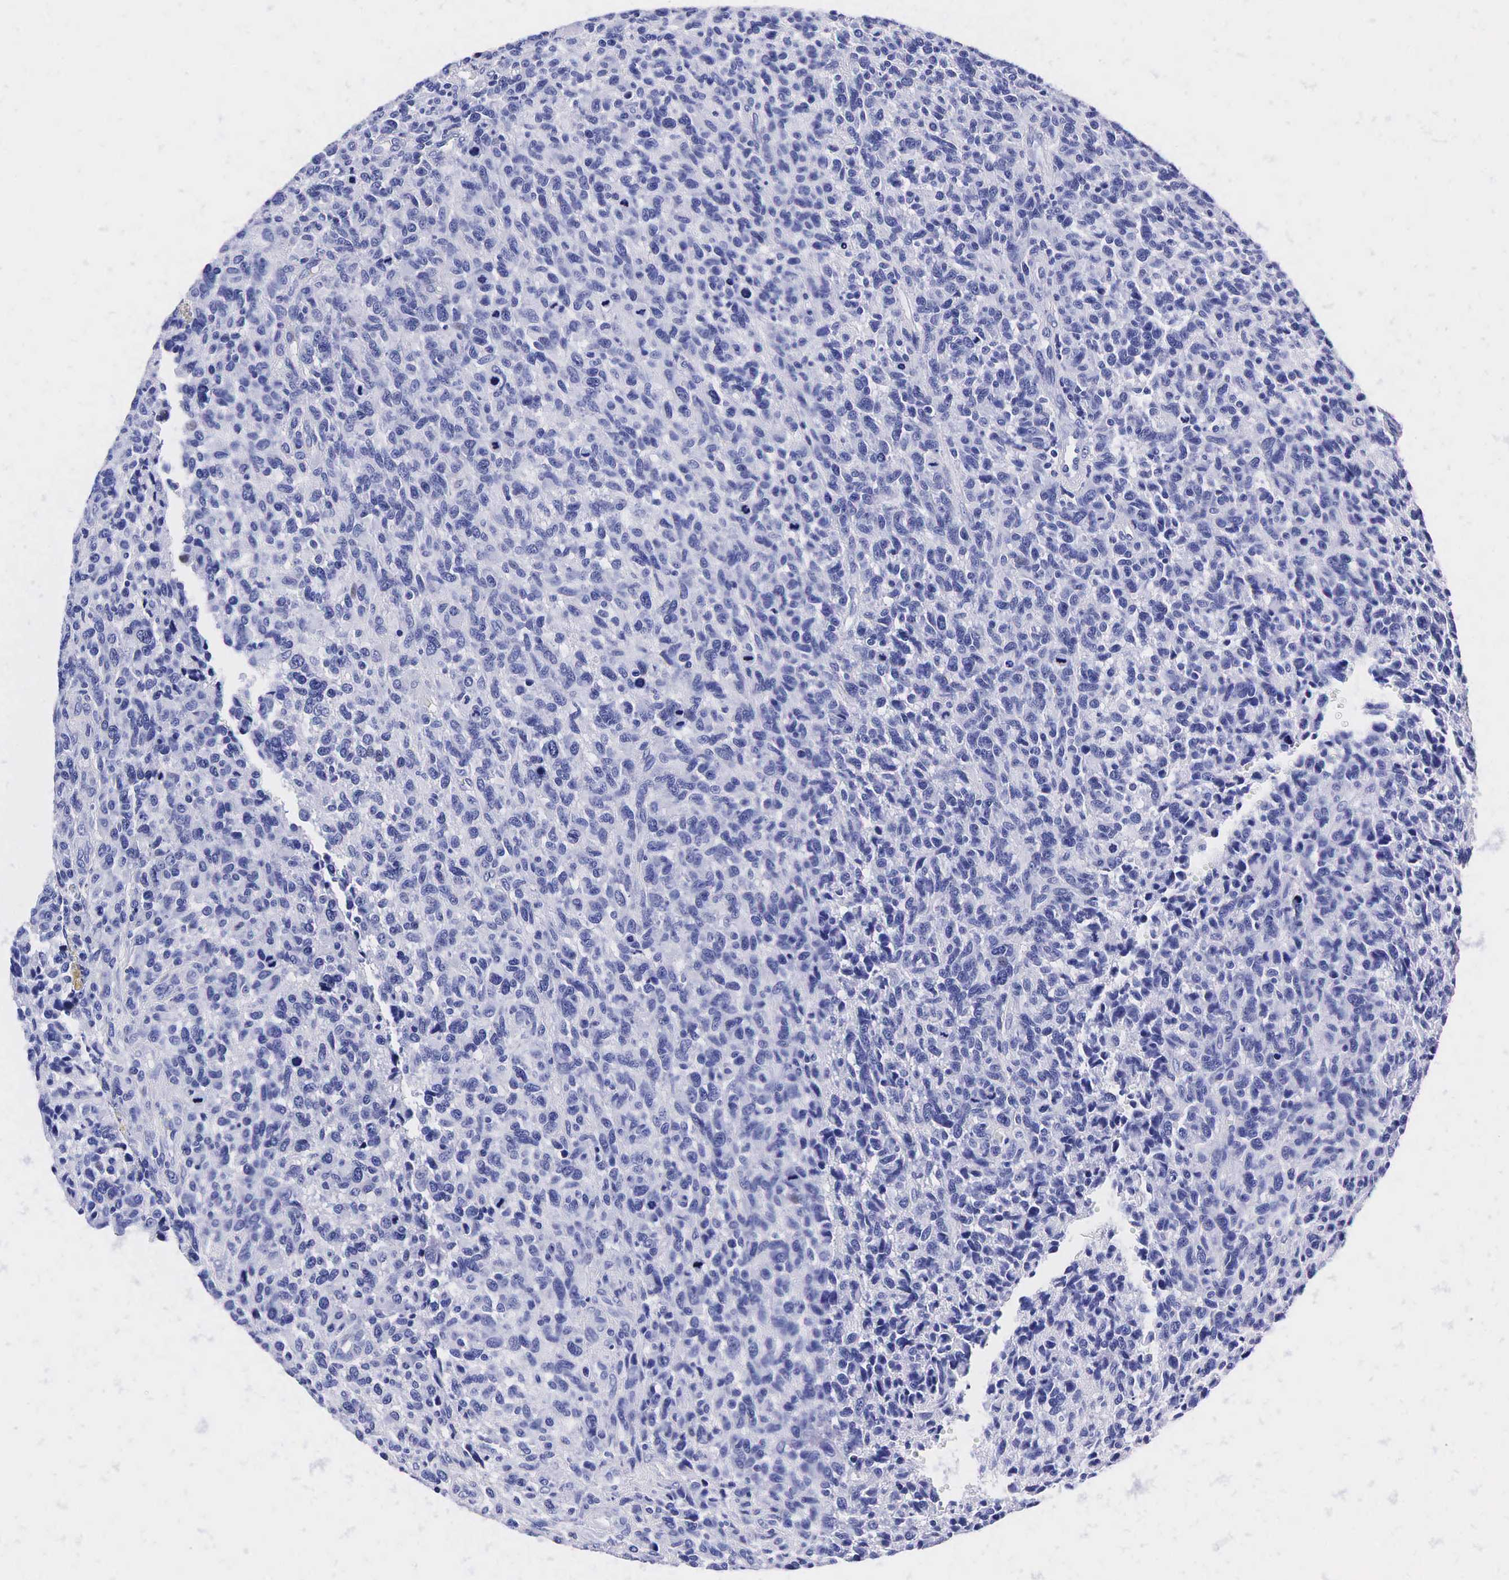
{"staining": {"intensity": "negative", "quantity": "none", "location": "none"}, "tissue": "glioma", "cell_type": "Tumor cells", "image_type": "cancer", "snomed": [{"axis": "morphology", "description": "Glioma, malignant, High grade"}, {"axis": "topography", "description": "Brain"}], "caption": "IHC histopathology image of glioma stained for a protein (brown), which displays no staining in tumor cells. (Stains: DAB immunohistochemistry with hematoxylin counter stain, Microscopy: brightfield microscopy at high magnification).", "gene": "KLK3", "patient": {"sex": "male", "age": 77}}